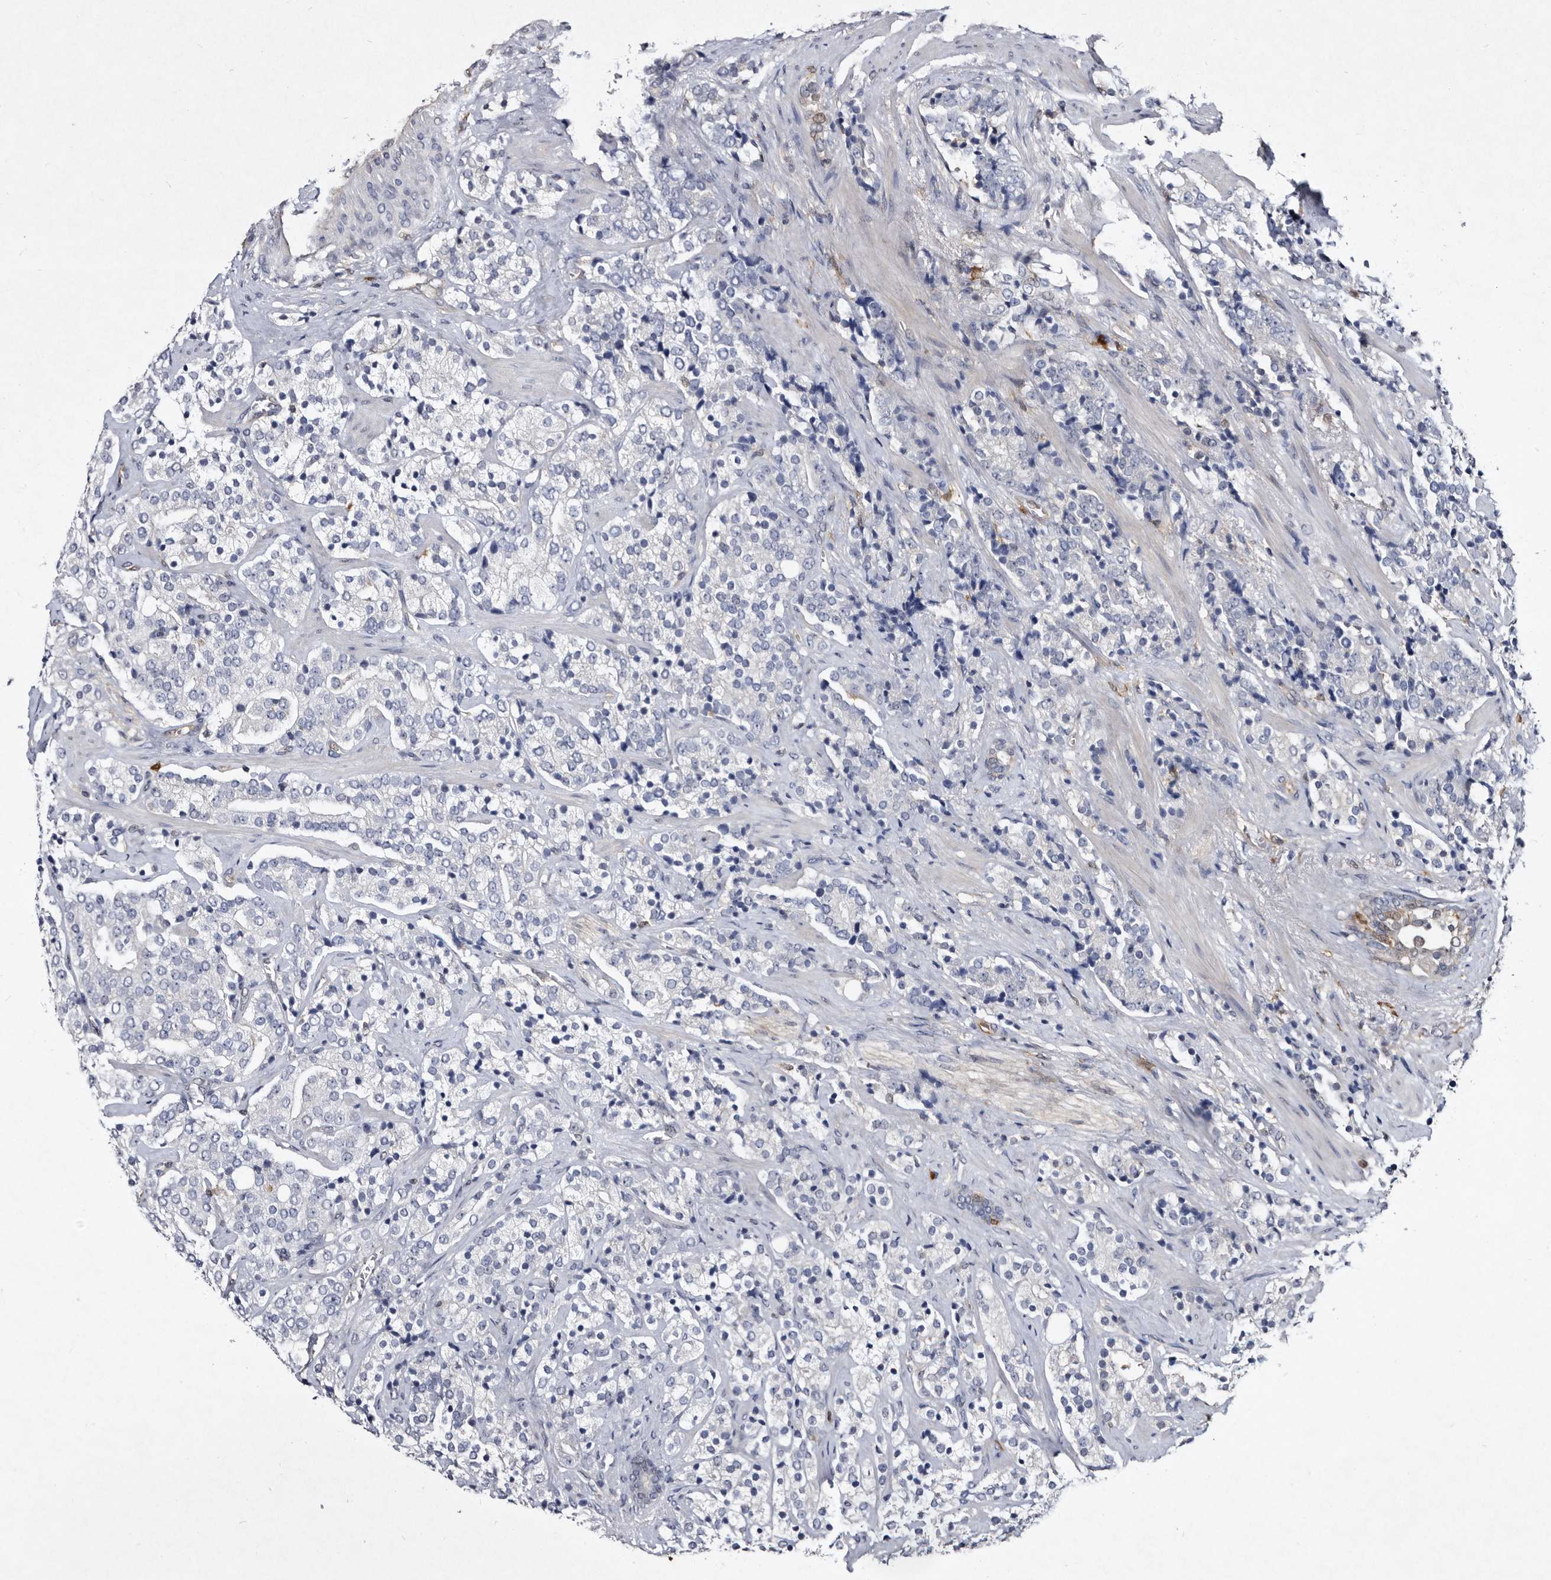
{"staining": {"intensity": "negative", "quantity": "none", "location": "none"}, "tissue": "prostate cancer", "cell_type": "Tumor cells", "image_type": "cancer", "snomed": [{"axis": "morphology", "description": "Adenocarcinoma, High grade"}, {"axis": "topography", "description": "Prostate"}], "caption": "Immunohistochemistry (IHC) histopathology image of neoplastic tissue: prostate cancer (adenocarcinoma (high-grade)) stained with DAB (3,3'-diaminobenzidine) demonstrates no significant protein expression in tumor cells.", "gene": "SERPINB8", "patient": {"sex": "male", "age": 71}}